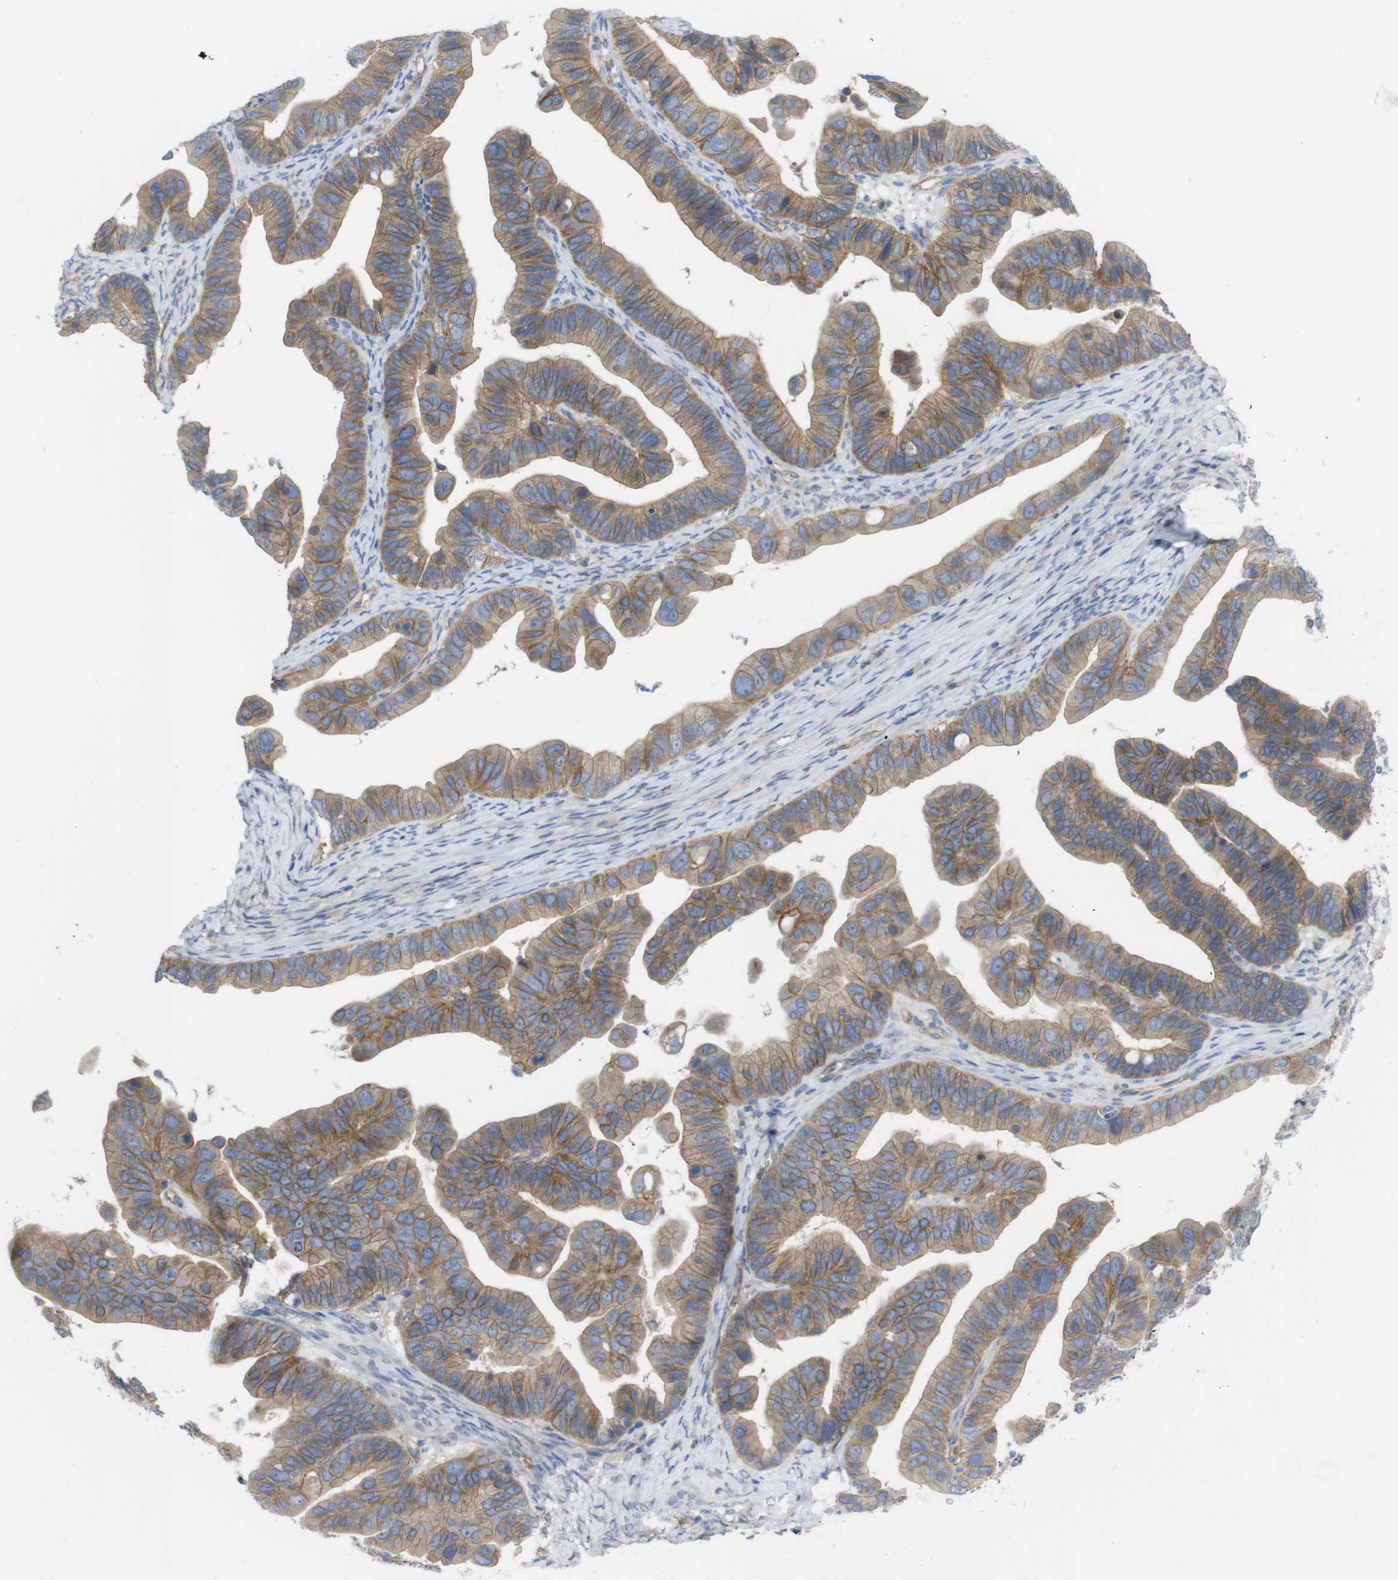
{"staining": {"intensity": "moderate", "quantity": ">75%", "location": "cytoplasmic/membranous"}, "tissue": "ovarian cancer", "cell_type": "Tumor cells", "image_type": "cancer", "snomed": [{"axis": "morphology", "description": "Cystadenocarcinoma, serous, NOS"}, {"axis": "topography", "description": "Ovary"}], "caption": "Human ovarian cancer (serous cystadenocarcinoma) stained for a protein (brown) exhibits moderate cytoplasmic/membranous positive expression in approximately >75% of tumor cells.", "gene": "KIDINS220", "patient": {"sex": "female", "age": 56}}